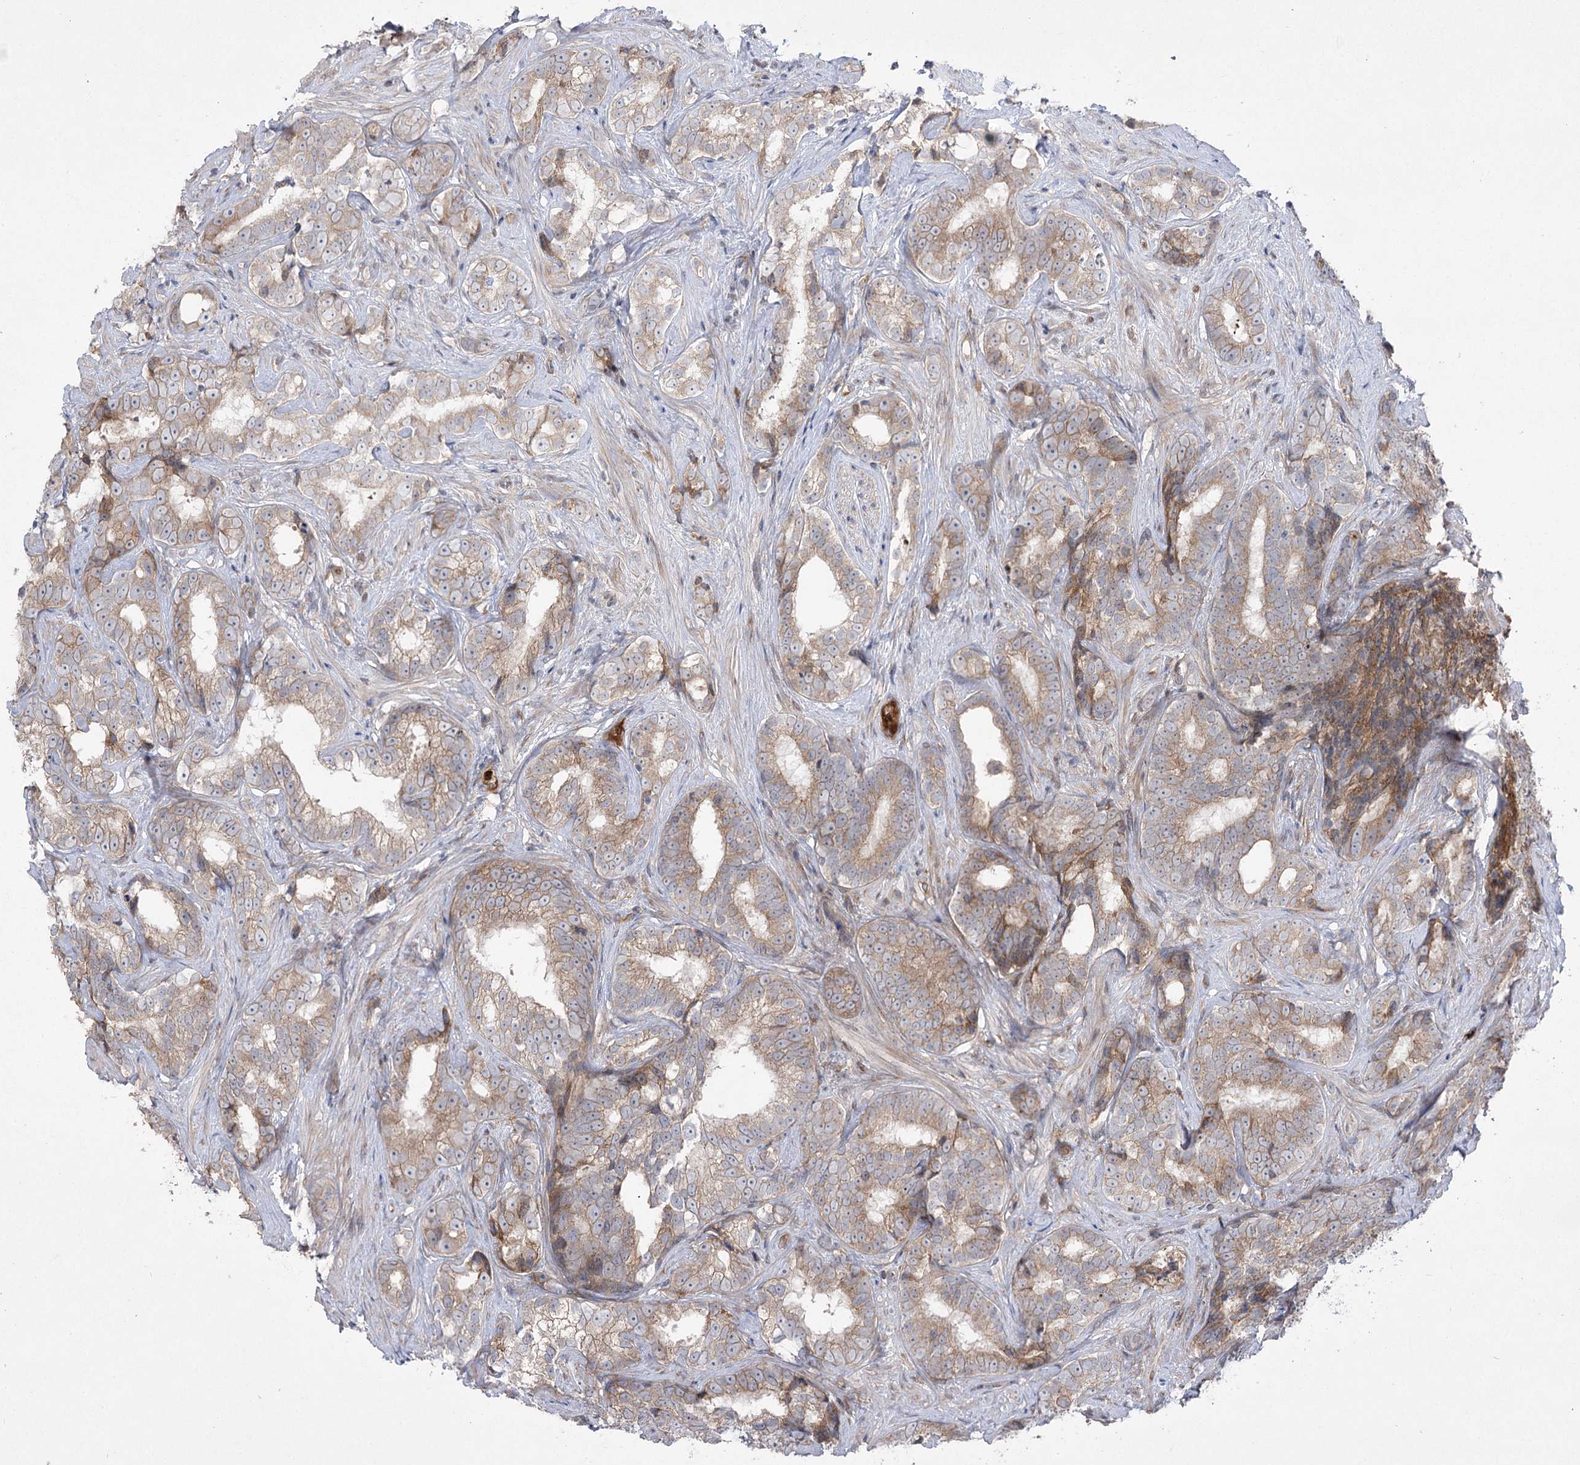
{"staining": {"intensity": "moderate", "quantity": "25%-75%", "location": "cytoplasmic/membranous"}, "tissue": "prostate cancer", "cell_type": "Tumor cells", "image_type": "cancer", "snomed": [{"axis": "morphology", "description": "Adenocarcinoma, High grade"}, {"axis": "topography", "description": "Prostate"}], "caption": "Immunohistochemistry (IHC) (DAB (3,3'-diaminobenzidine)) staining of human prostate cancer (high-grade adenocarcinoma) exhibits moderate cytoplasmic/membranous protein positivity in about 25%-75% of tumor cells.", "gene": "PLEKHA5", "patient": {"sex": "male", "age": 66}}